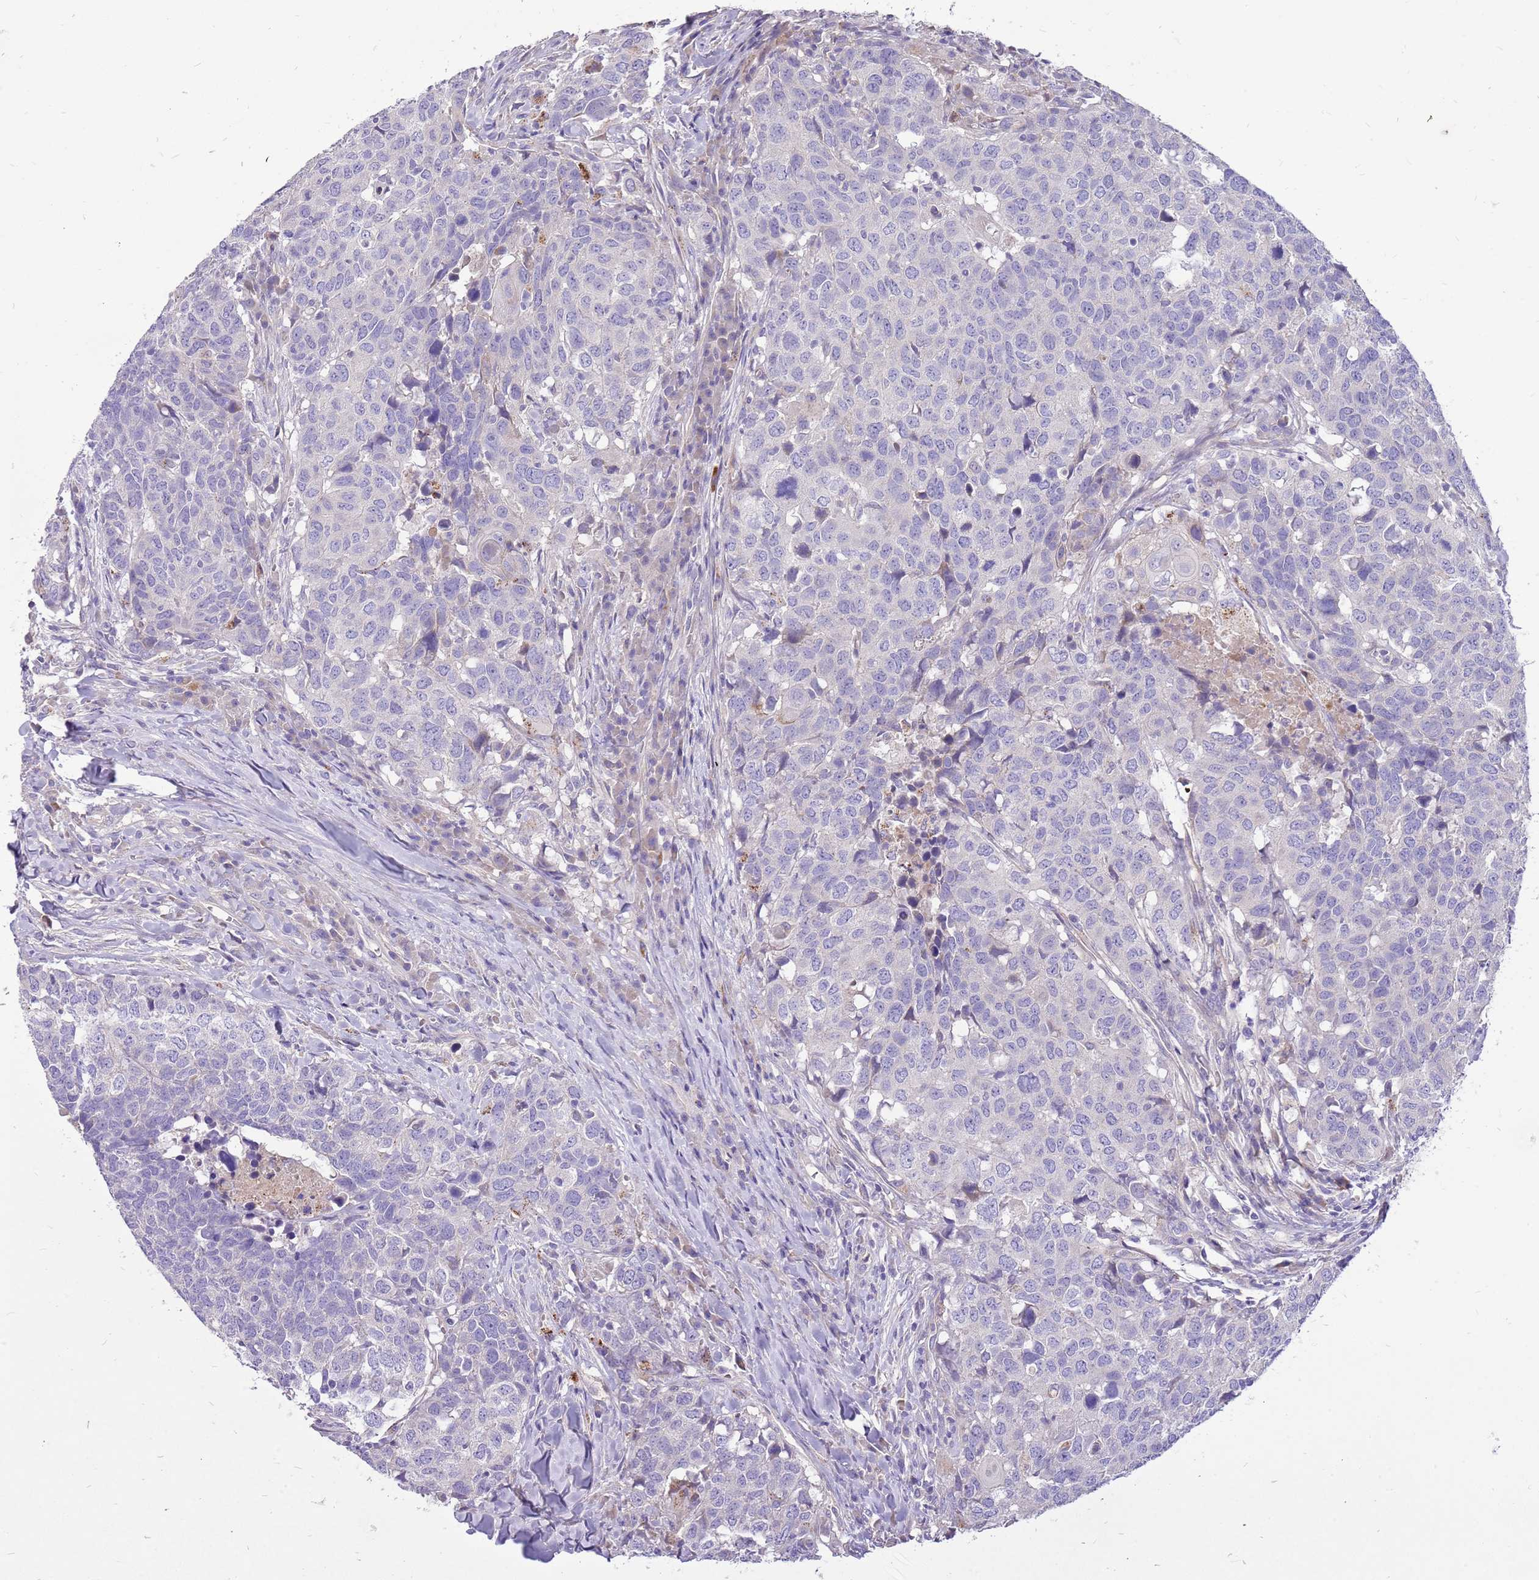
{"staining": {"intensity": "negative", "quantity": "none", "location": "none"}, "tissue": "head and neck cancer", "cell_type": "Tumor cells", "image_type": "cancer", "snomed": [{"axis": "morphology", "description": "Normal tissue, NOS"}, {"axis": "morphology", "description": "Squamous cell carcinoma, NOS"}, {"axis": "topography", "description": "Skeletal muscle"}, {"axis": "topography", "description": "Vascular tissue"}, {"axis": "topography", "description": "Peripheral nerve tissue"}, {"axis": "topography", "description": "Head-Neck"}], "caption": "High power microscopy photomicrograph of an IHC histopathology image of head and neck squamous cell carcinoma, revealing no significant positivity in tumor cells. (DAB (3,3'-diaminobenzidine) immunohistochemistry (IHC) visualized using brightfield microscopy, high magnification).", "gene": "NTN4", "patient": {"sex": "male", "age": 66}}